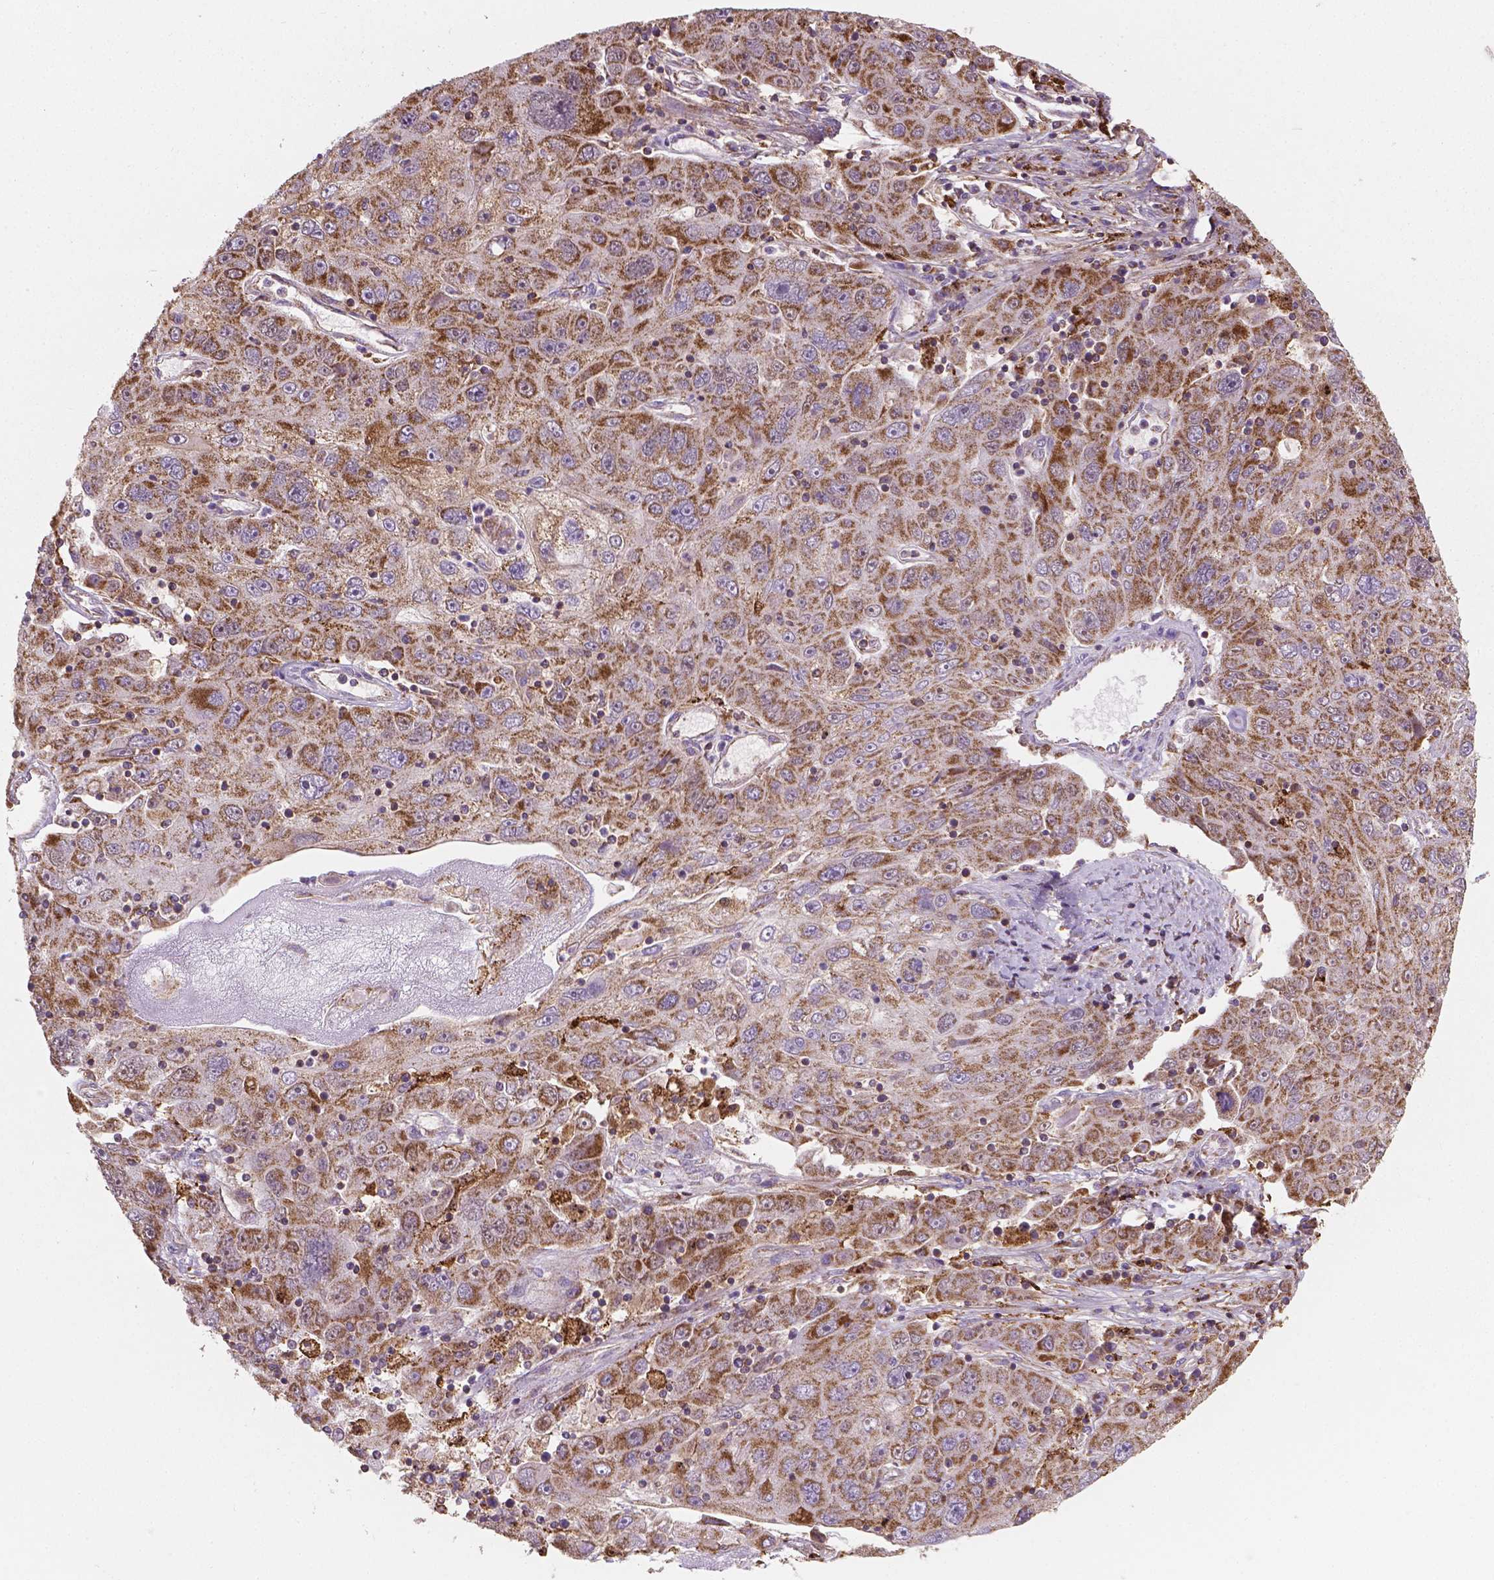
{"staining": {"intensity": "moderate", "quantity": ">75%", "location": "cytoplasmic/membranous"}, "tissue": "stomach cancer", "cell_type": "Tumor cells", "image_type": "cancer", "snomed": [{"axis": "morphology", "description": "Adenocarcinoma, NOS"}, {"axis": "topography", "description": "Stomach"}], "caption": "Protein analysis of stomach adenocarcinoma tissue displays moderate cytoplasmic/membranous positivity in about >75% of tumor cells. The protein is stained brown, and the nuclei are stained in blue (DAB (3,3'-diaminobenzidine) IHC with brightfield microscopy, high magnification).", "gene": "TCAF1", "patient": {"sex": "male", "age": 56}}